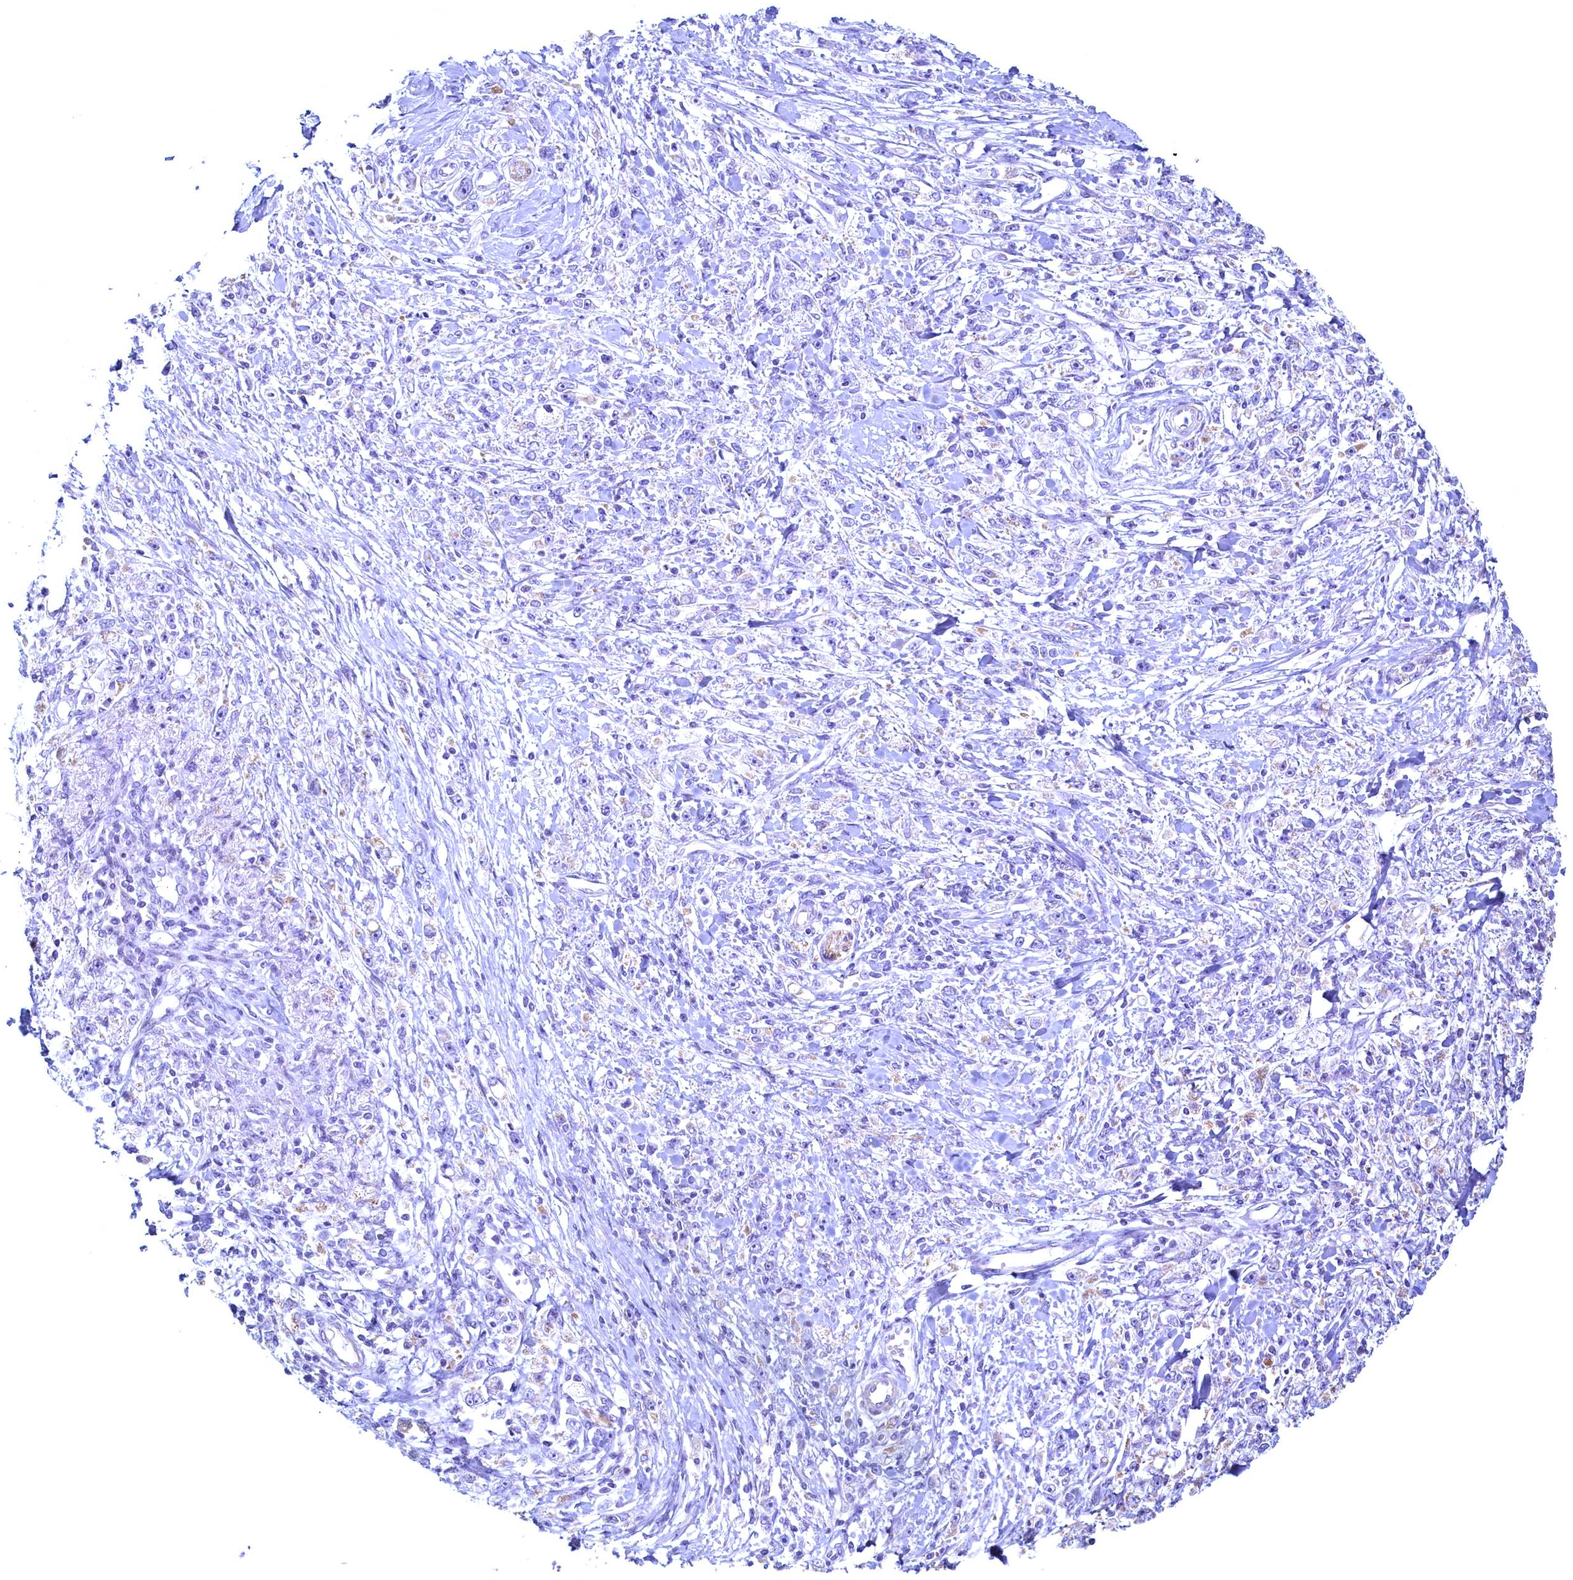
{"staining": {"intensity": "negative", "quantity": "none", "location": "none"}, "tissue": "stomach cancer", "cell_type": "Tumor cells", "image_type": "cancer", "snomed": [{"axis": "morphology", "description": "Adenocarcinoma, NOS"}, {"axis": "topography", "description": "Stomach"}], "caption": "An IHC photomicrograph of stomach cancer is shown. There is no staining in tumor cells of stomach cancer.", "gene": "MAP1LC3A", "patient": {"sex": "female", "age": 59}}